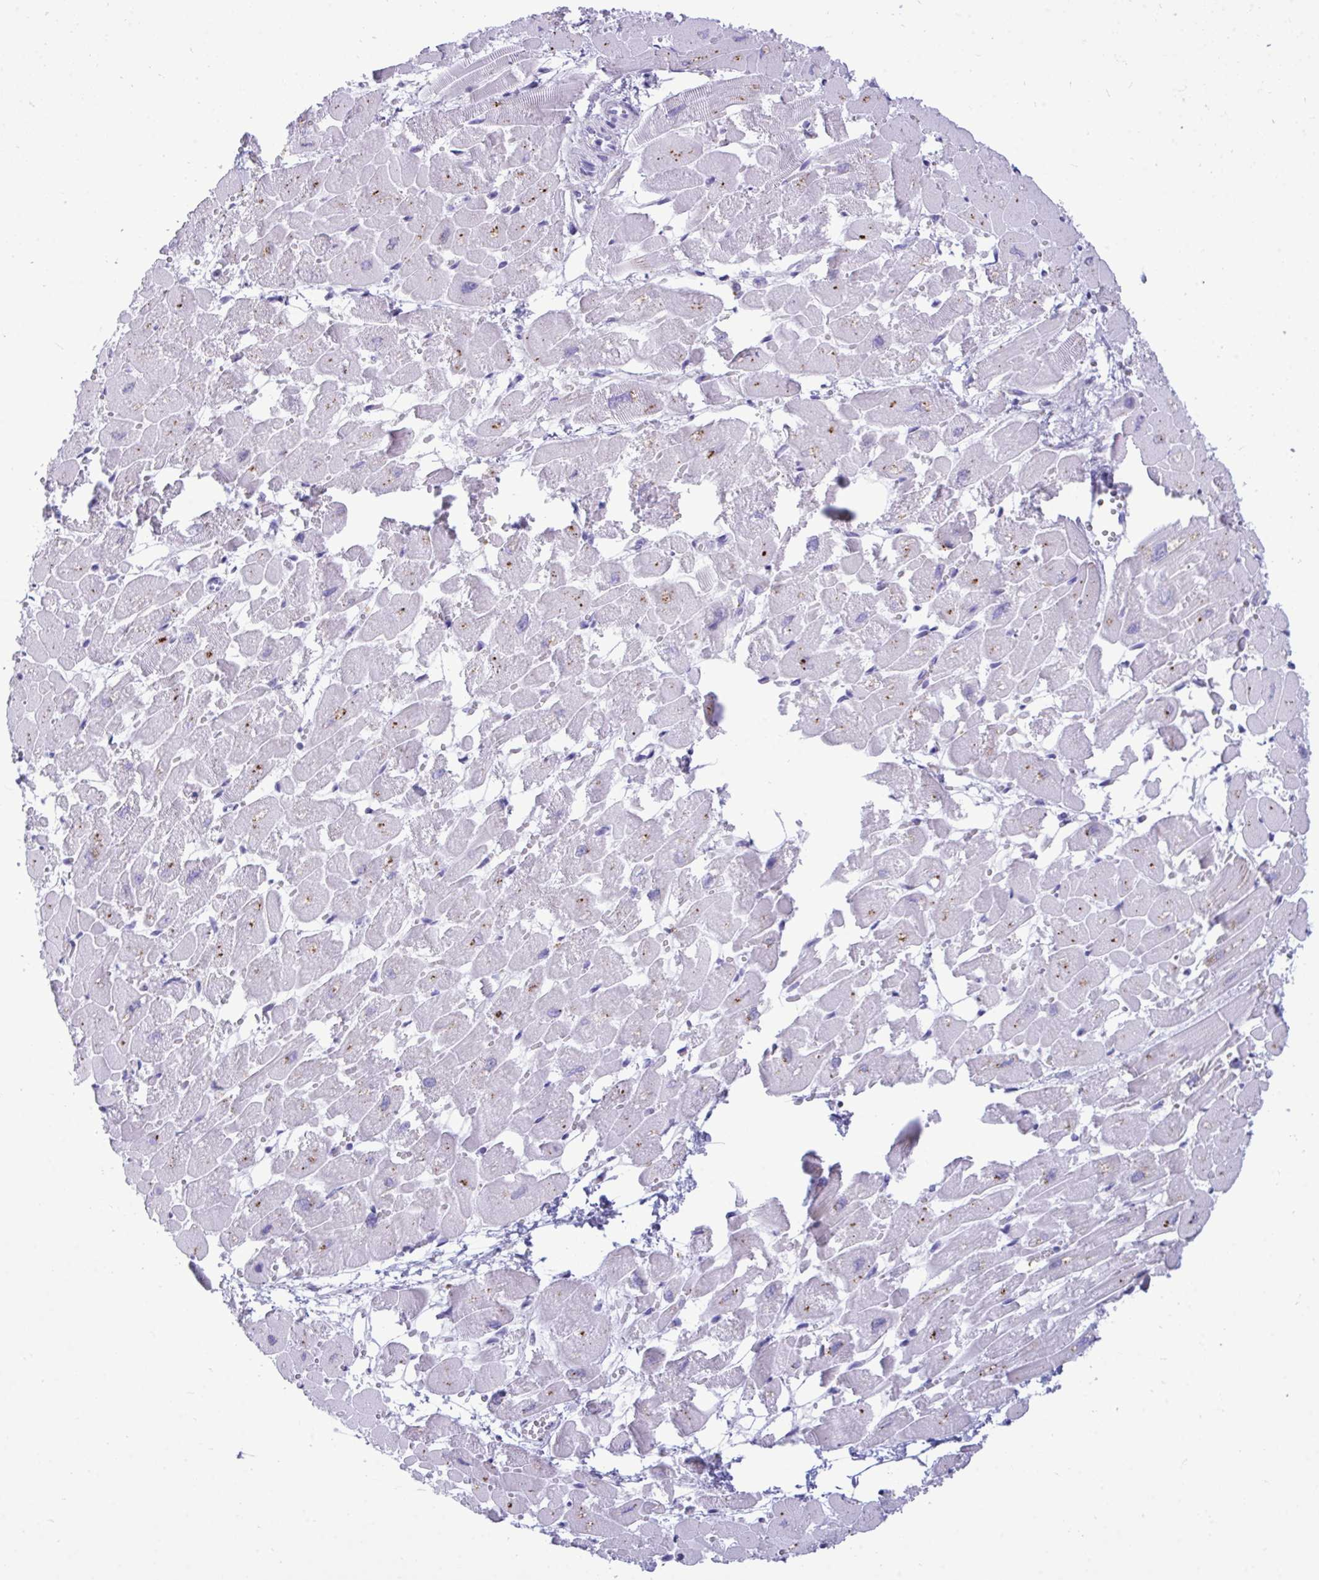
{"staining": {"intensity": "strong", "quantity": "<25%", "location": "cytoplasmic/membranous"}, "tissue": "heart muscle", "cell_type": "Cardiomyocytes", "image_type": "normal", "snomed": [{"axis": "morphology", "description": "Normal tissue, NOS"}, {"axis": "topography", "description": "Heart"}], "caption": "Approximately <25% of cardiomyocytes in unremarkable human heart muscle reveal strong cytoplasmic/membranous protein expression as visualized by brown immunohistochemical staining.", "gene": "CPVL", "patient": {"sex": "female", "age": 52}}